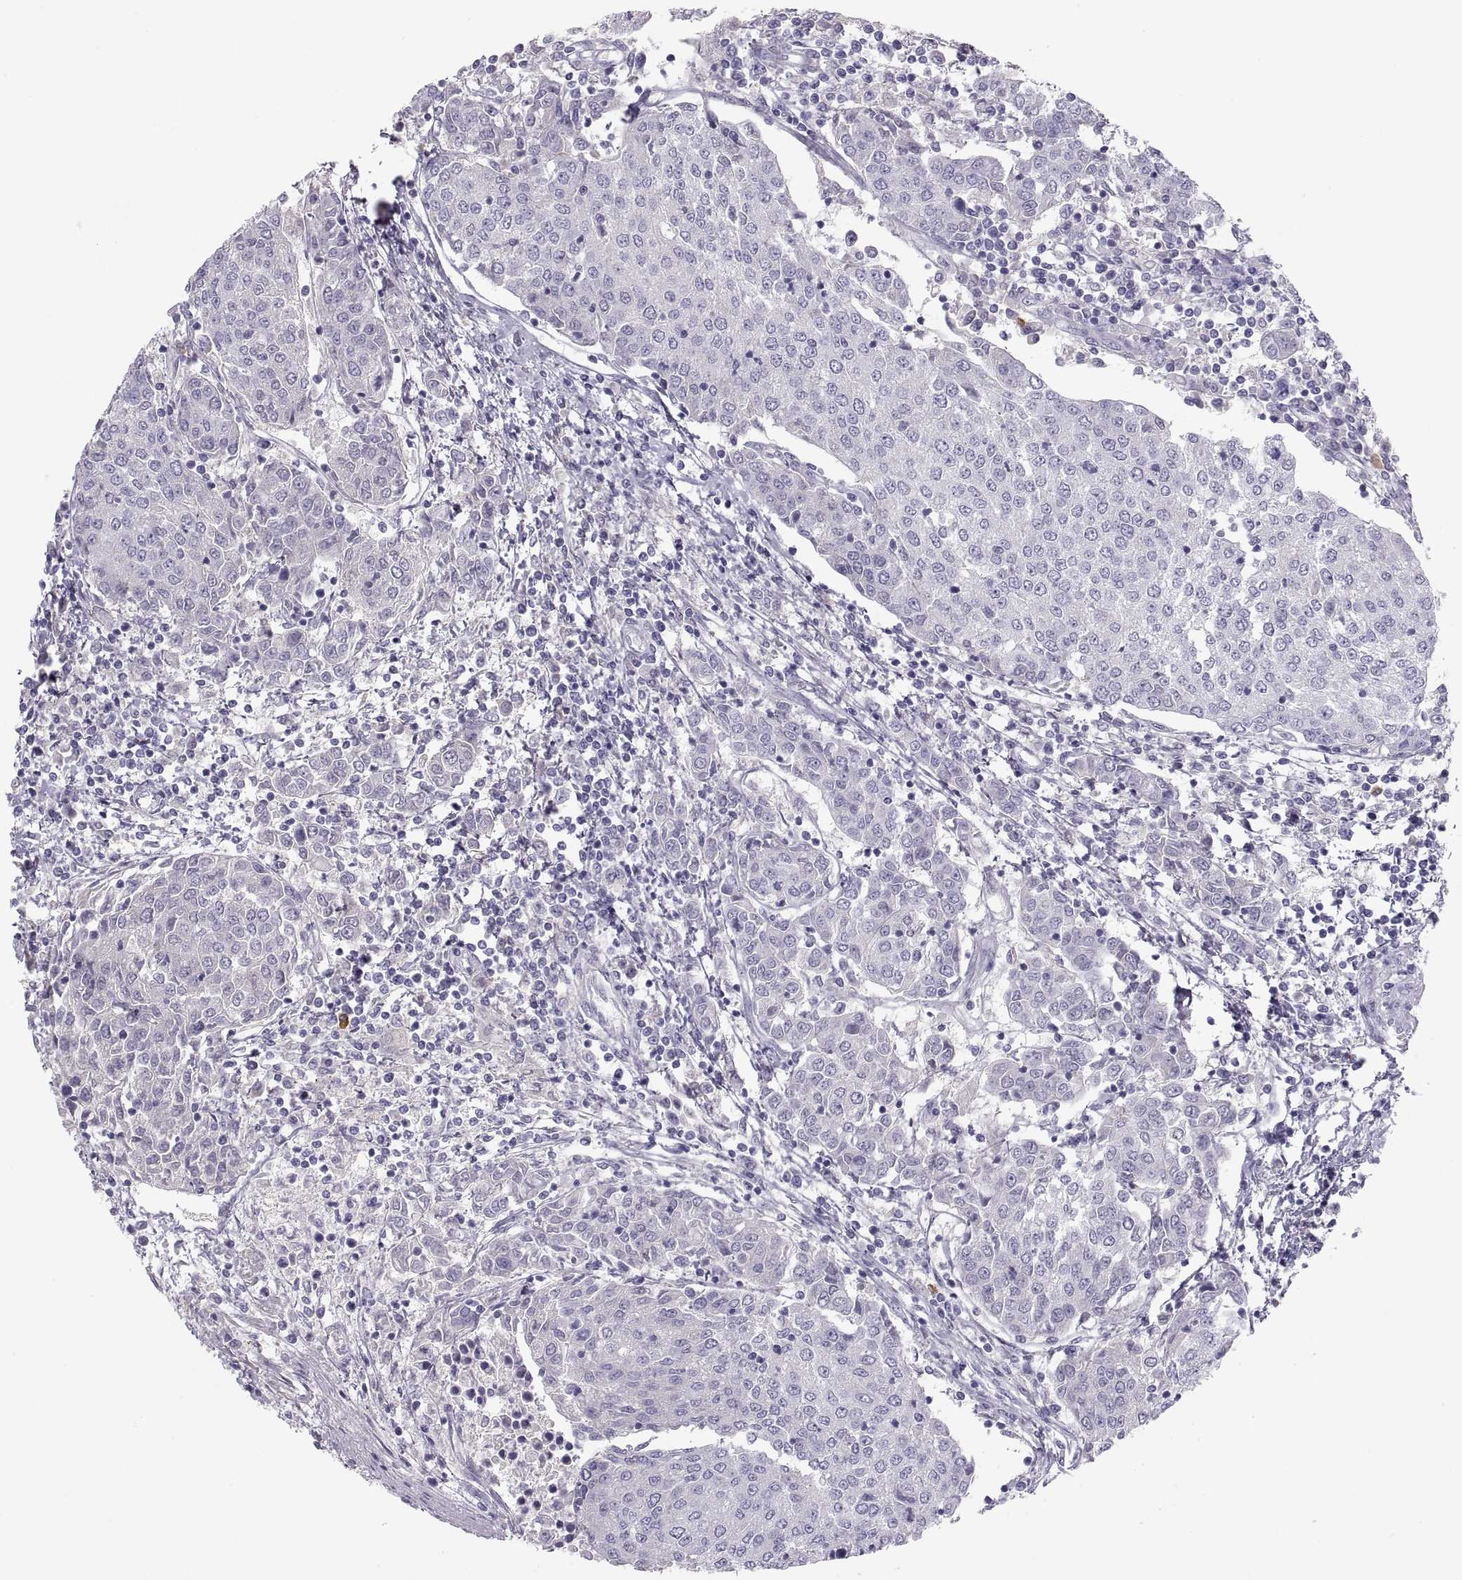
{"staining": {"intensity": "negative", "quantity": "none", "location": "none"}, "tissue": "urothelial cancer", "cell_type": "Tumor cells", "image_type": "cancer", "snomed": [{"axis": "morphology", "description": "Urothelial carcinoma, High grade"}, {"axis": "topography", "description": "Urinary bladder"}], "caption": "High magnification brightfield microscopy of urothelial cancer stained with DAB (brown) and counterstained with hematoxylin (blue): tumor cells show no significant staining. Brightfield microscopy of immunohistochemistry stained with DAB (3,3'-diaminobenzidine) (brown) and hematoxylin (blue), captured at high magnification.", "gene": "MAGEB2", "patient": {"sex": "female", "age": 85}}